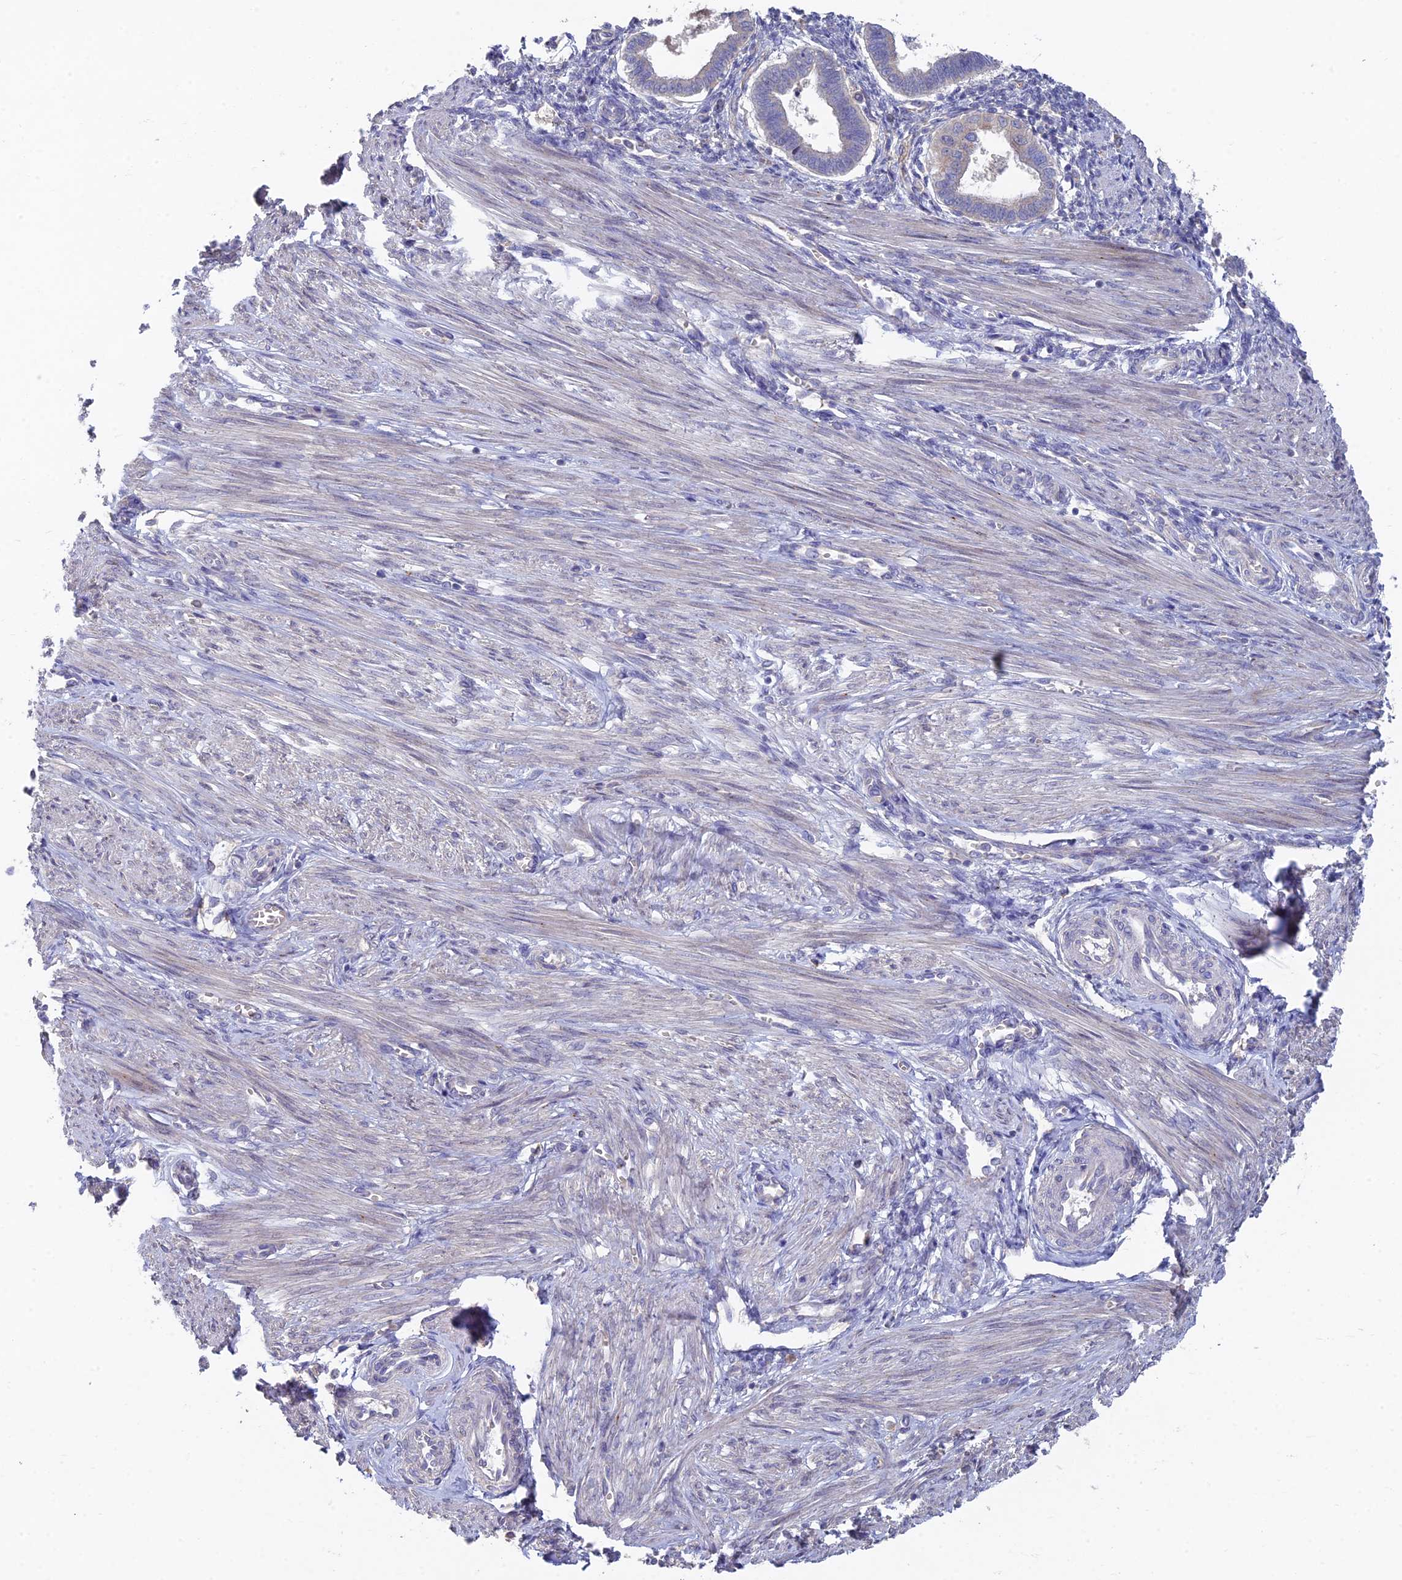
{"staining": {"intensity": "negative", "quantity": "none", "location": "none"}, "tissue": "endometrium", "cell_type": "Cells in endometrial stroma", "image_type": "normal", "snomed": [{"axis": "morphology", "description": "Normal tissue, NOS"}, {"axis": "topography", "description": "Endometrium"}], "caption": "A high-resolution micrograph shows IHC staining of normal endometrium, which reveals no significant expression in cells in endometrial stroma. Brightfield microscopy of immunohistochemistry (IHC) stained with DAB (3,3'-diaminobenzidine) (brown) and hematoxylin (blue), captured at high magnification.", "gene": "ARRDC1", "patient": {"sex": "female", "age": 24}}